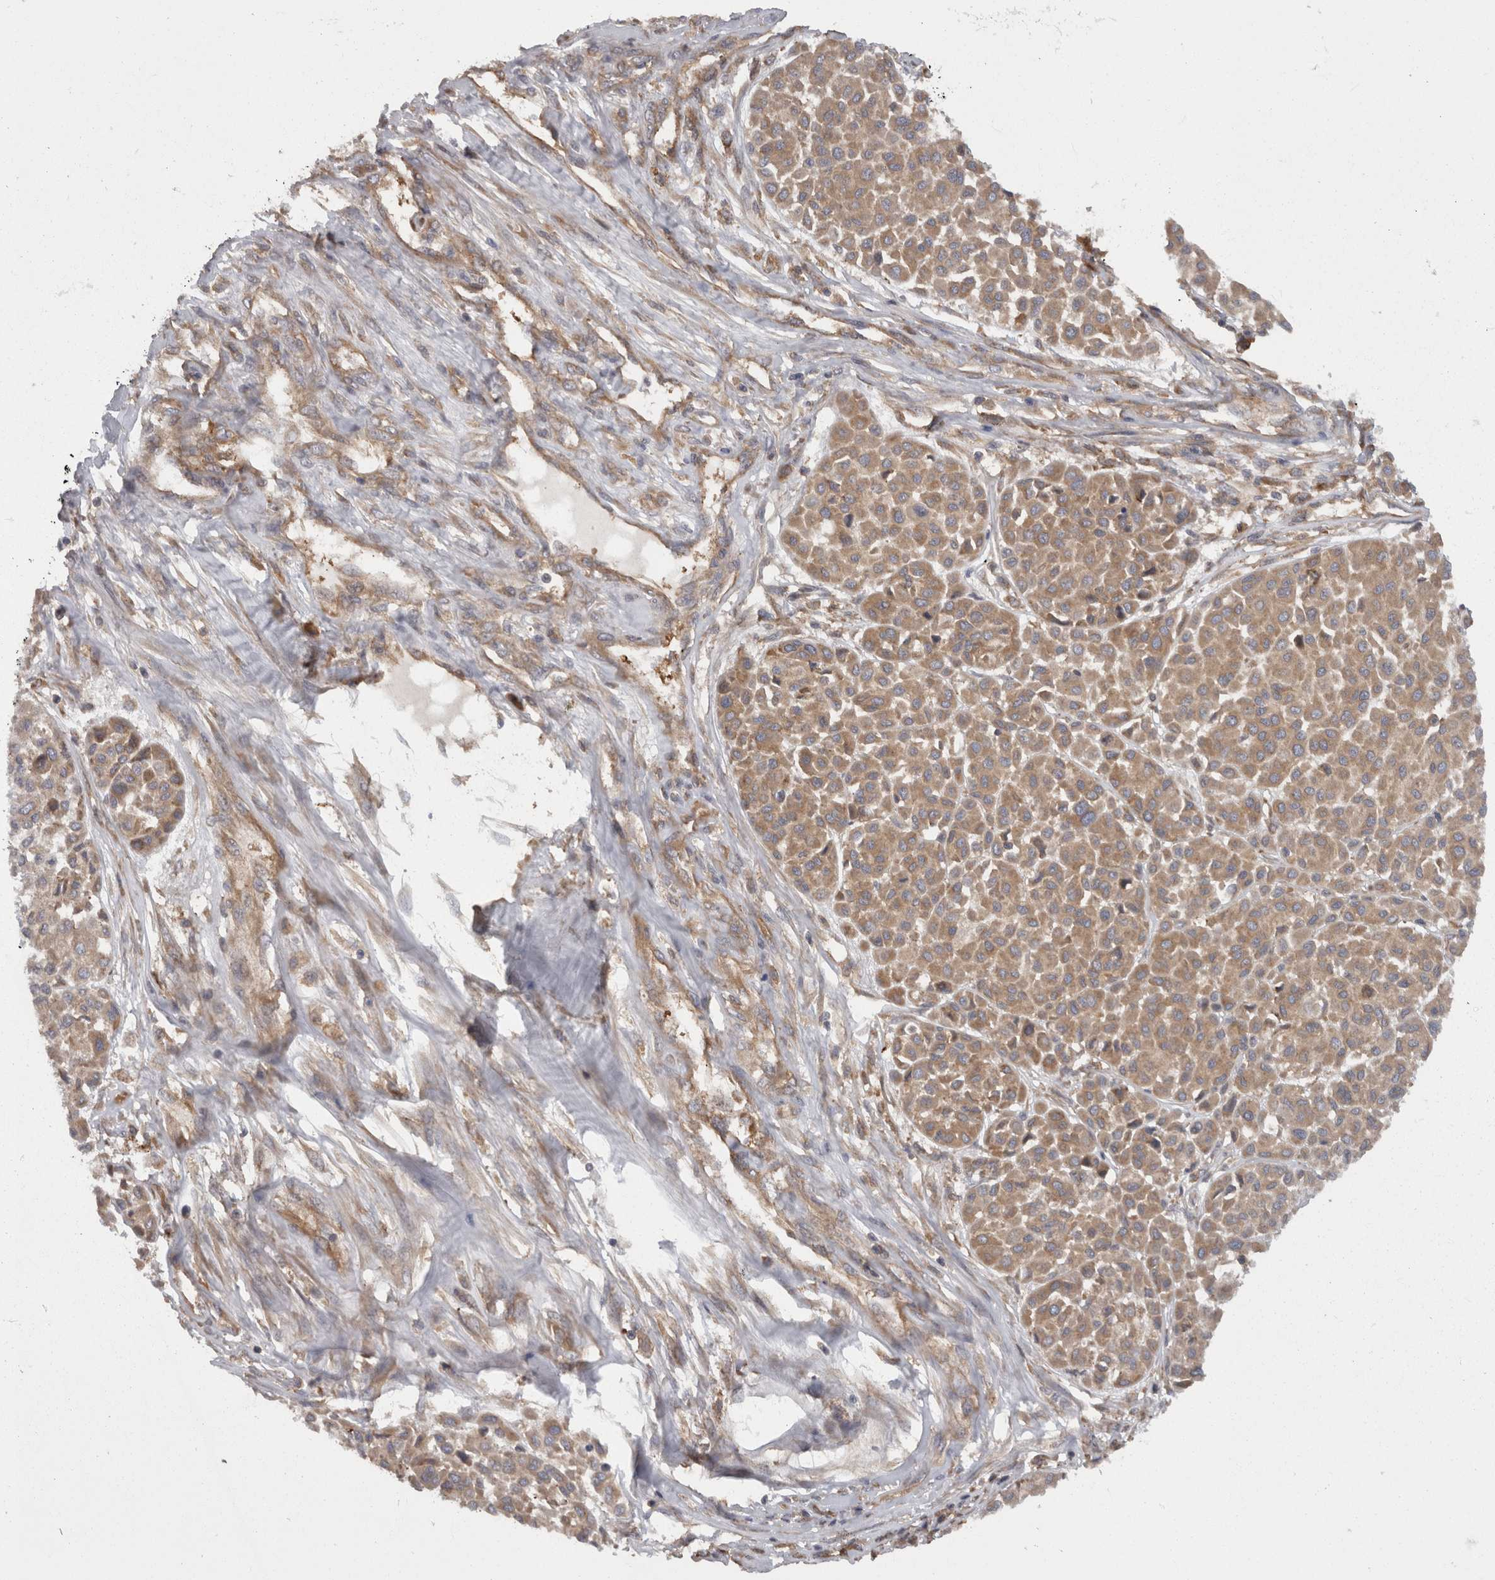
{"staining": {"intensity": "moderate", "quantity": ">75%", "location": "cytoplasmic/membranous"}, "tissue": "melanoma", "cell_type": "Tumor cells", "image_type": "cancer", "snomed": [{"axis": "morphology", "description": "Malignant melanoma, Metastatic site"}, {"axis": "topography", "description": "Soft tissue"}], "caption": "Human melanoma stained with a protein marker reveals moderate staining in tumor cells.", "gene": "SMCR8", "patient": {"sex": "male", "age": 41}}